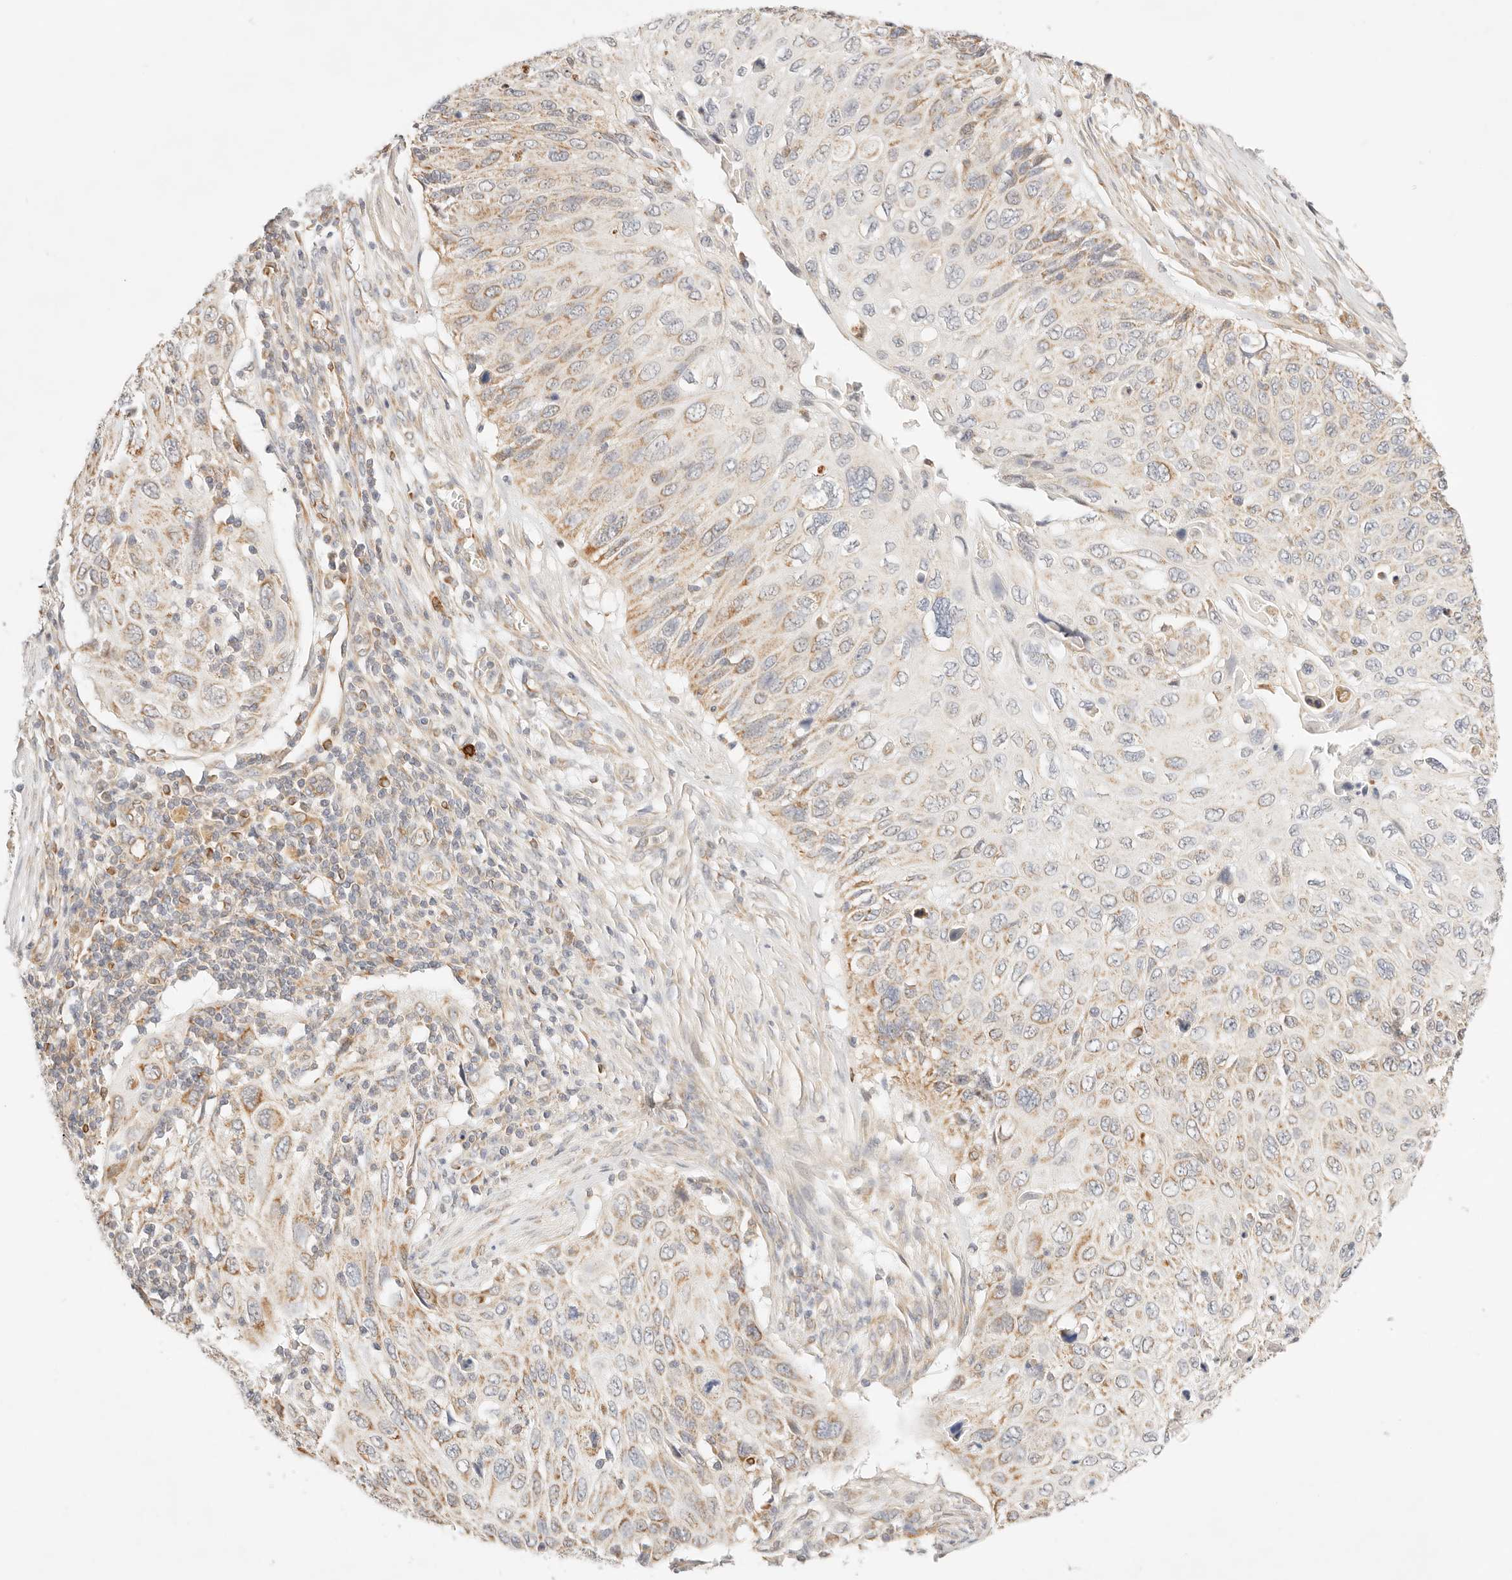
{"staining": {"intensity": "moderate", "quantity": ">75%", "location": "cytoplasmic/membranous"}, "tissue": "cervical cancer", "cell_type": "Tumor cells", "image_type": "cancer", "snomed": [{"axis": "morphology", "description": "Squamous cell carcinoma, NOS"}, {"axis": "topography", "description": "Cervix"}], "caption": "Moderate cytoplasmic/membranous expression is seen in approximately >75% of tumor cells in cervical cancer (squamous cell carcinoma).", "gene": "ZC3H11A", "patient": {"sex": "female", "age": 70}}